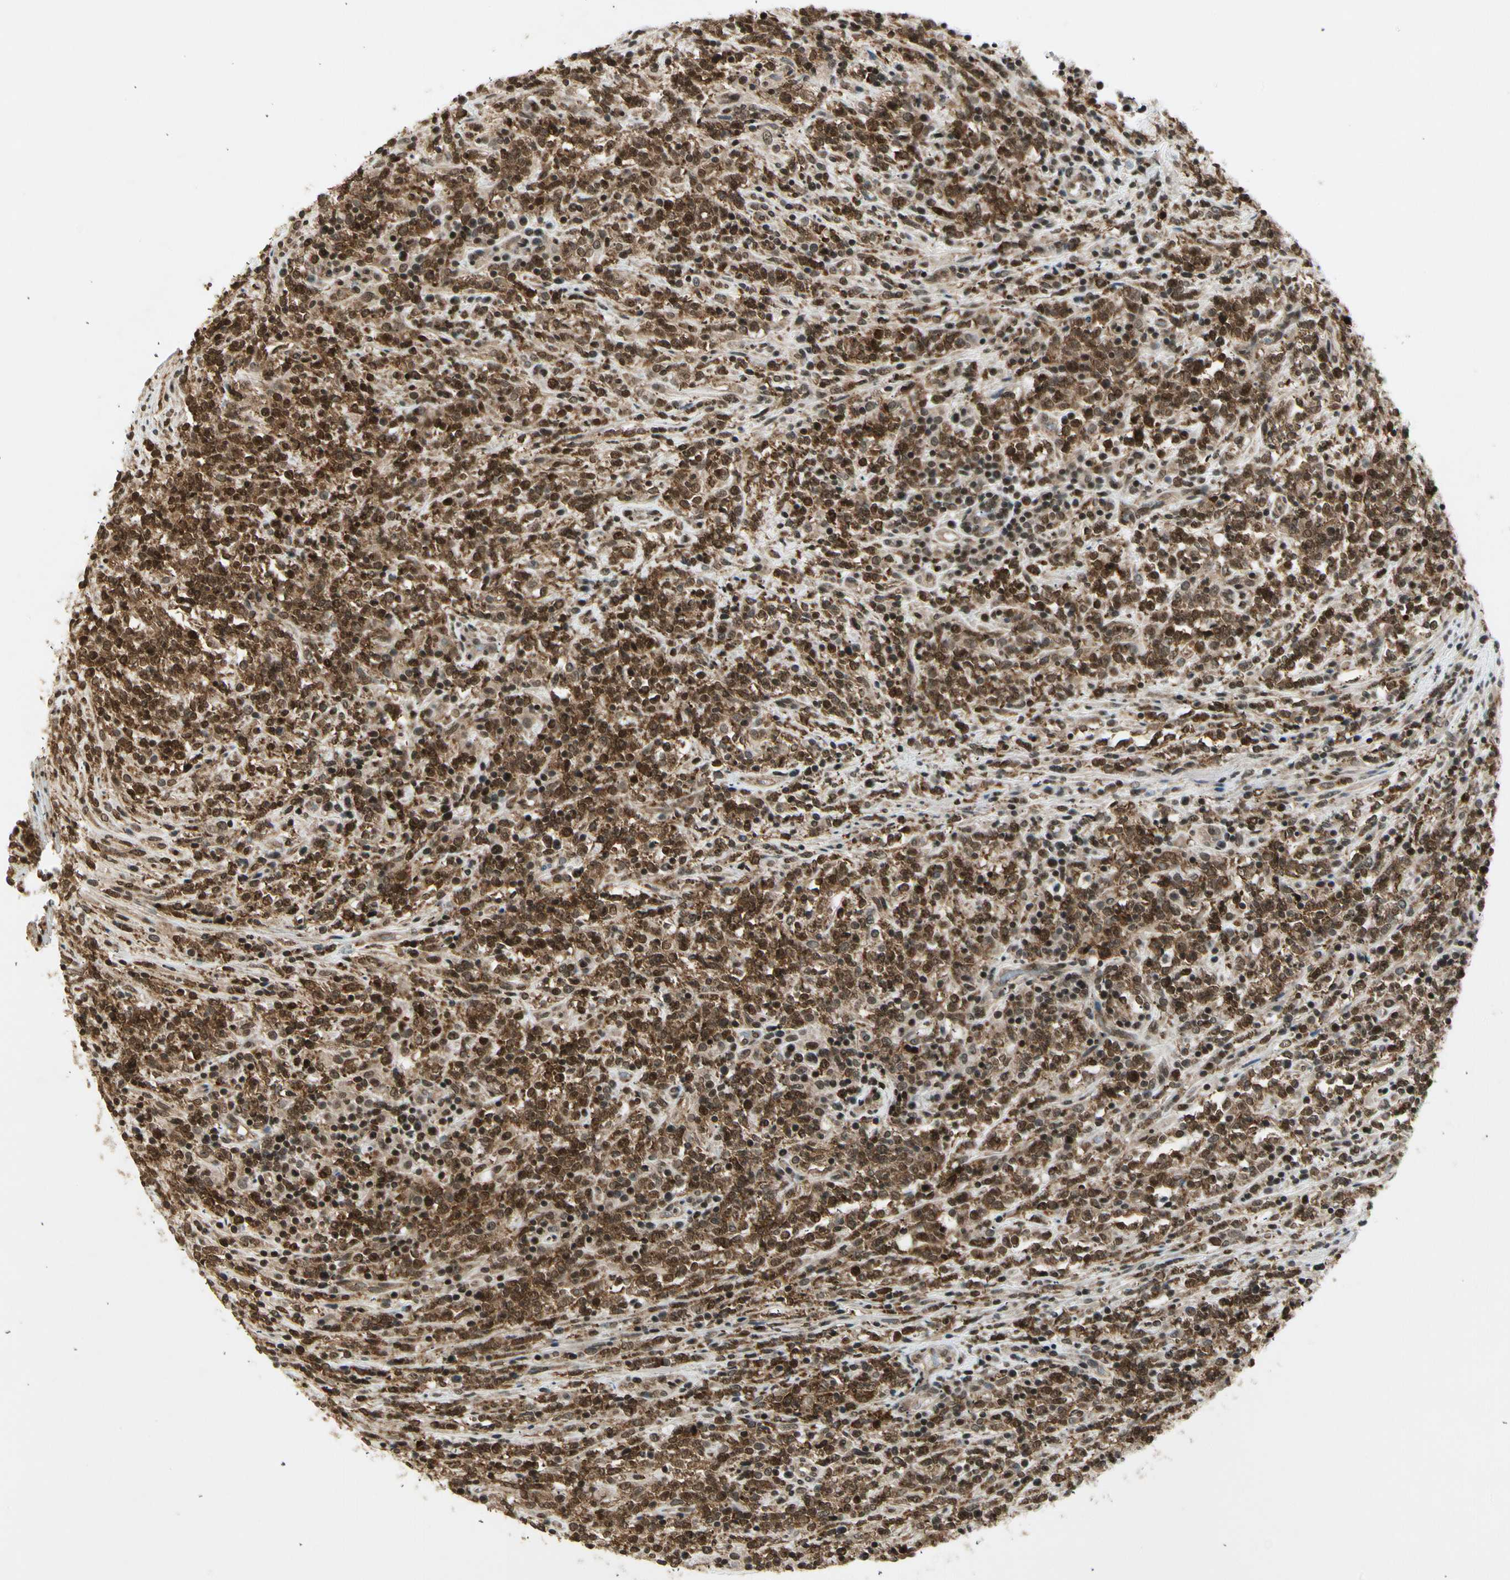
{"staining": {"intensity": "strong", "quantity": ">75%", "location": "cytoplasmic/membranous,nuclear"}, "tissue": "lymphoma", "cell_type": "Tumor cells", "image_type": "cancer", "snomed": [{"axis": "morphology", "description": "Malignant lymphoma, non-Hodgkin's type, High grade"}, {"axis": "topography", "description": "Soft tissue"}], "caption": "Immunohistochemical staining of human malignant lymphoma, non-Hodgkin's type (high-grade) exhibits high levels of strong cytoplasmic/membranous and nuclear protein positivity in about >75% of tumor cells.", "gene": "SMN2", "patient": {"sex": "male", "age": 18}}